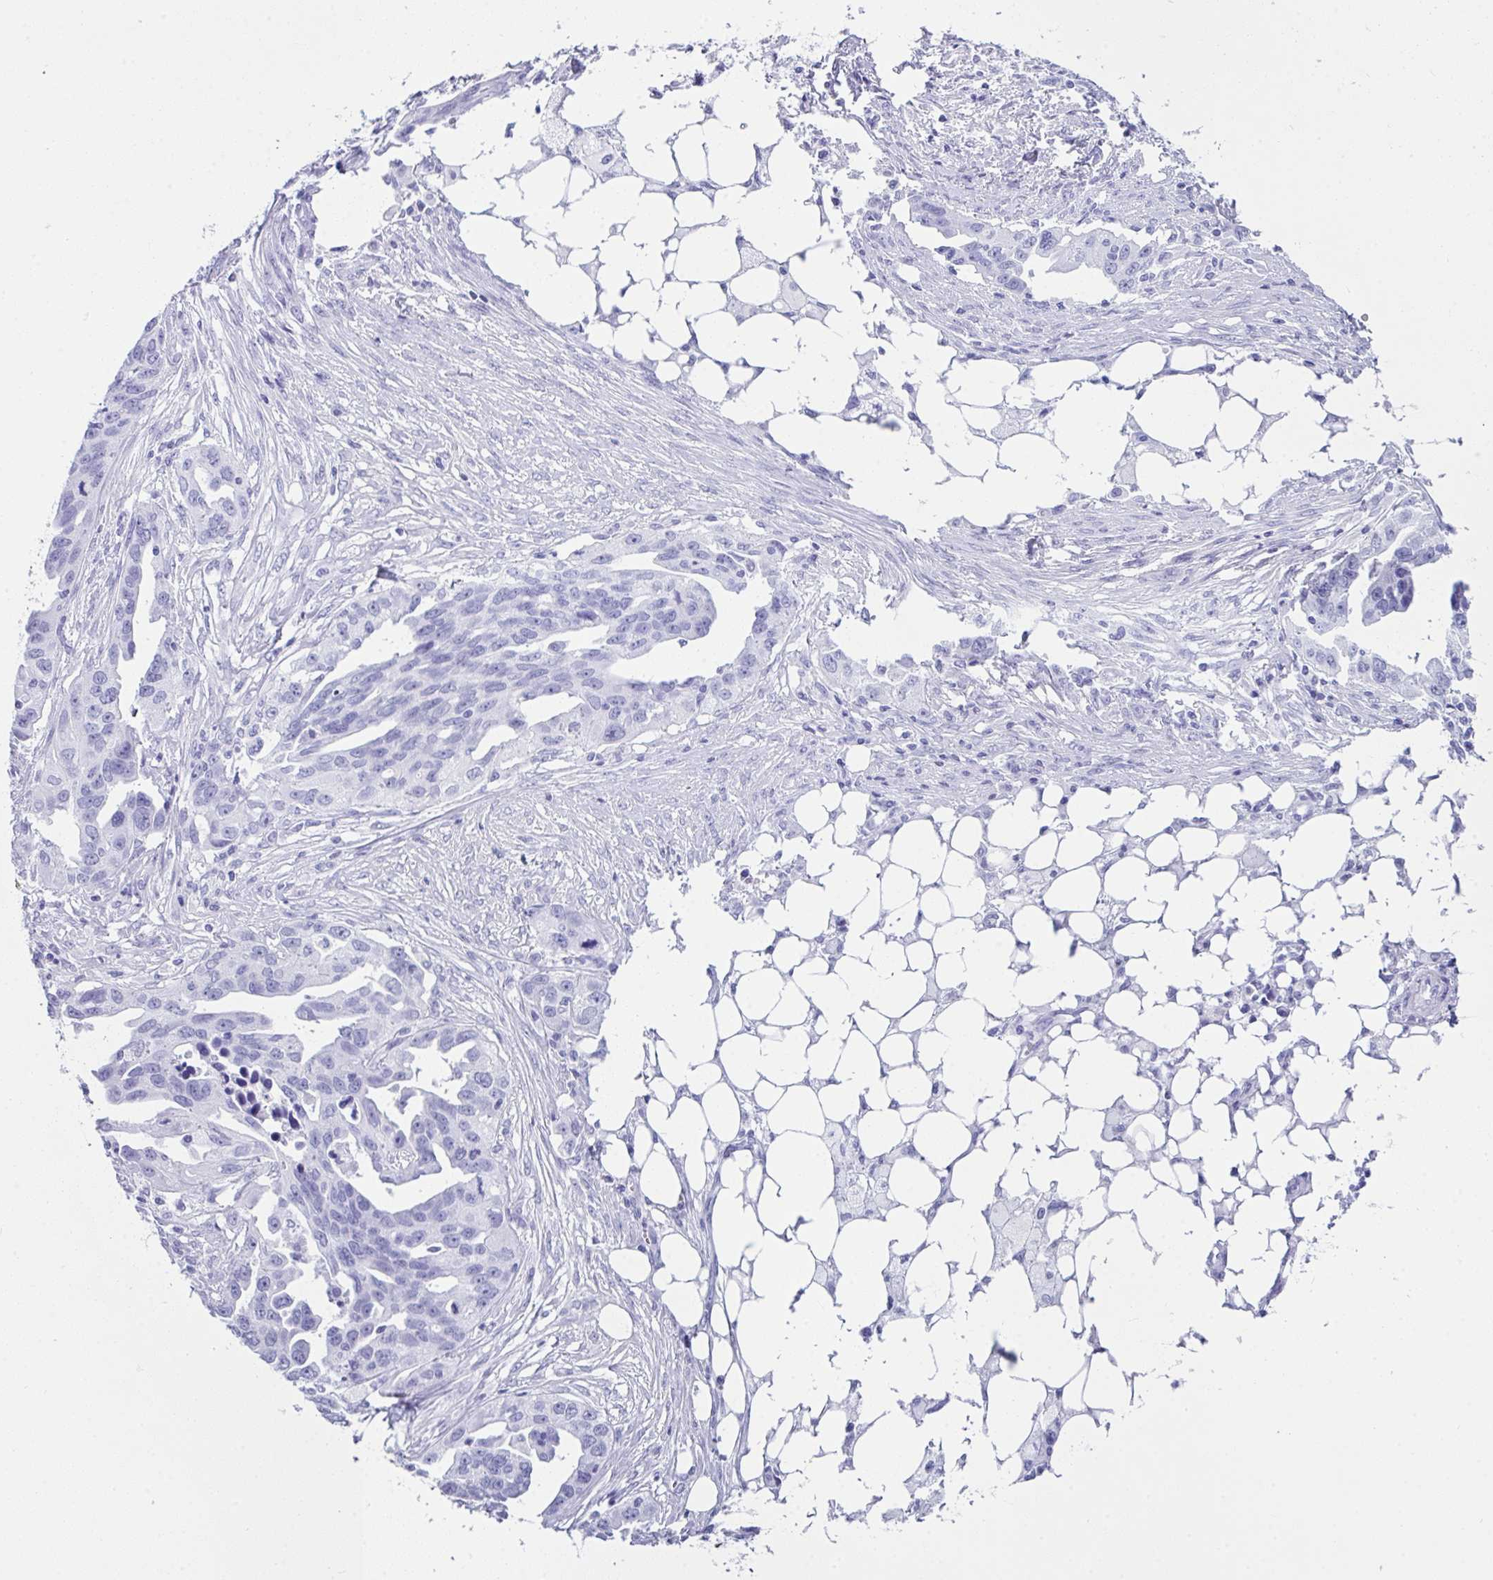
{"staining": {"intensity": "negative", "quantity": "none", "location": "none"}, "tissue": "ovarian cancer", "cell_type": "Tumor cells", "image_type": "cancer", "snomed": [{"axis": "morphology", "description": "Carcinoma, endometroid"}, {"axis": "morphology", "description": "Cystadenocarcinoma, serous, NOS"}, {"axis": "topography", "description": "Ovary"}], "caption": "Histopathology image shows no protein expression in tumor cells of ovarian endometroid carcinoma tissue.", "gene": "LGALS4", "patient": {"sex": "female", "age": 45}}